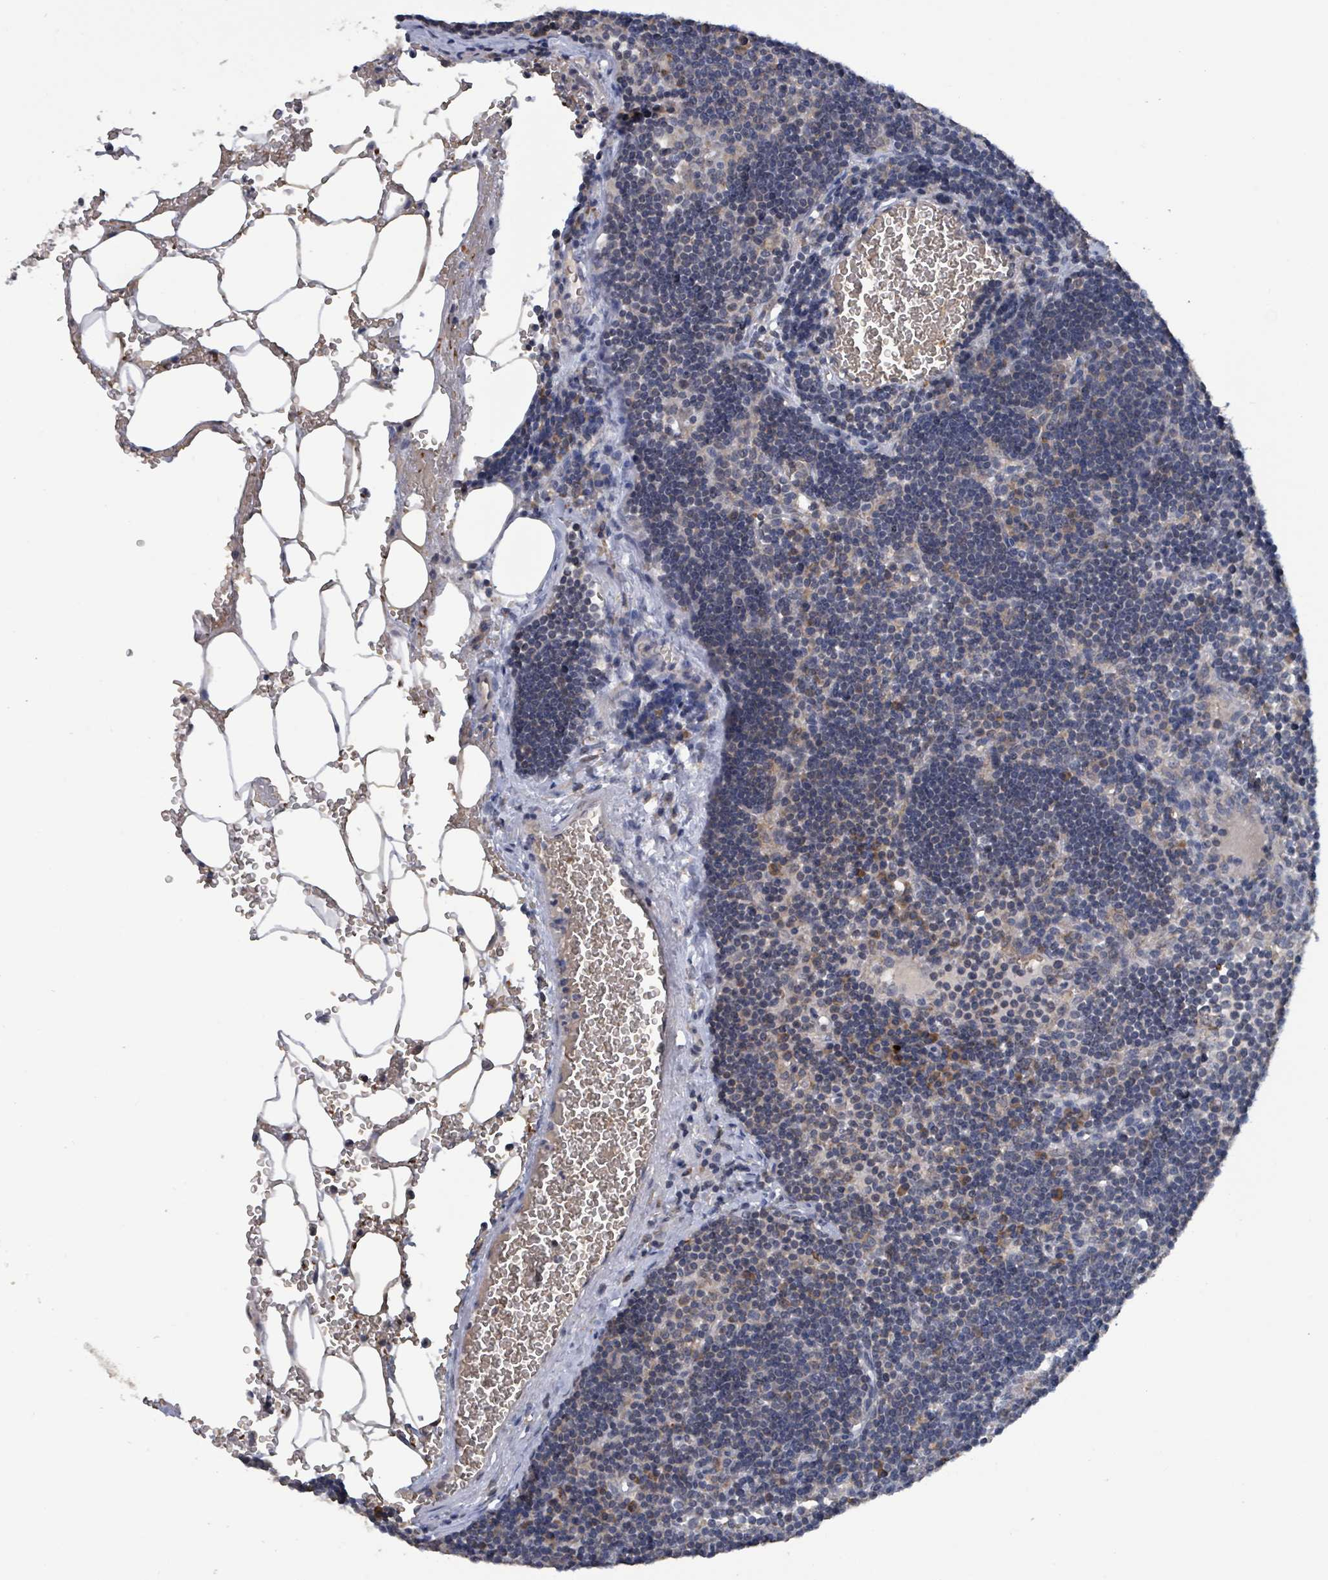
{"staining": {"intensity": "negative", "quantity": "none", "location": "none"}, "tissue": "lymph node", "cell_type": "Germinal center cells", "image_type": "normal", "snomed": [{"axis": "morphology", "description": "Normal tissue, NOS"}, {"axis": "topography", "description": "Lymph node"}], "caption": "This micrograph is of normal lymph node stained with IHC to label a protein in brown with the nuclei are counter-stained blue. There is no positivity in germinal center cells. (DAB immunohistochemistry with hematoxylin counter stain).", "gene": "SEBOX", "patient": {"sex": "male", "age": 53}}